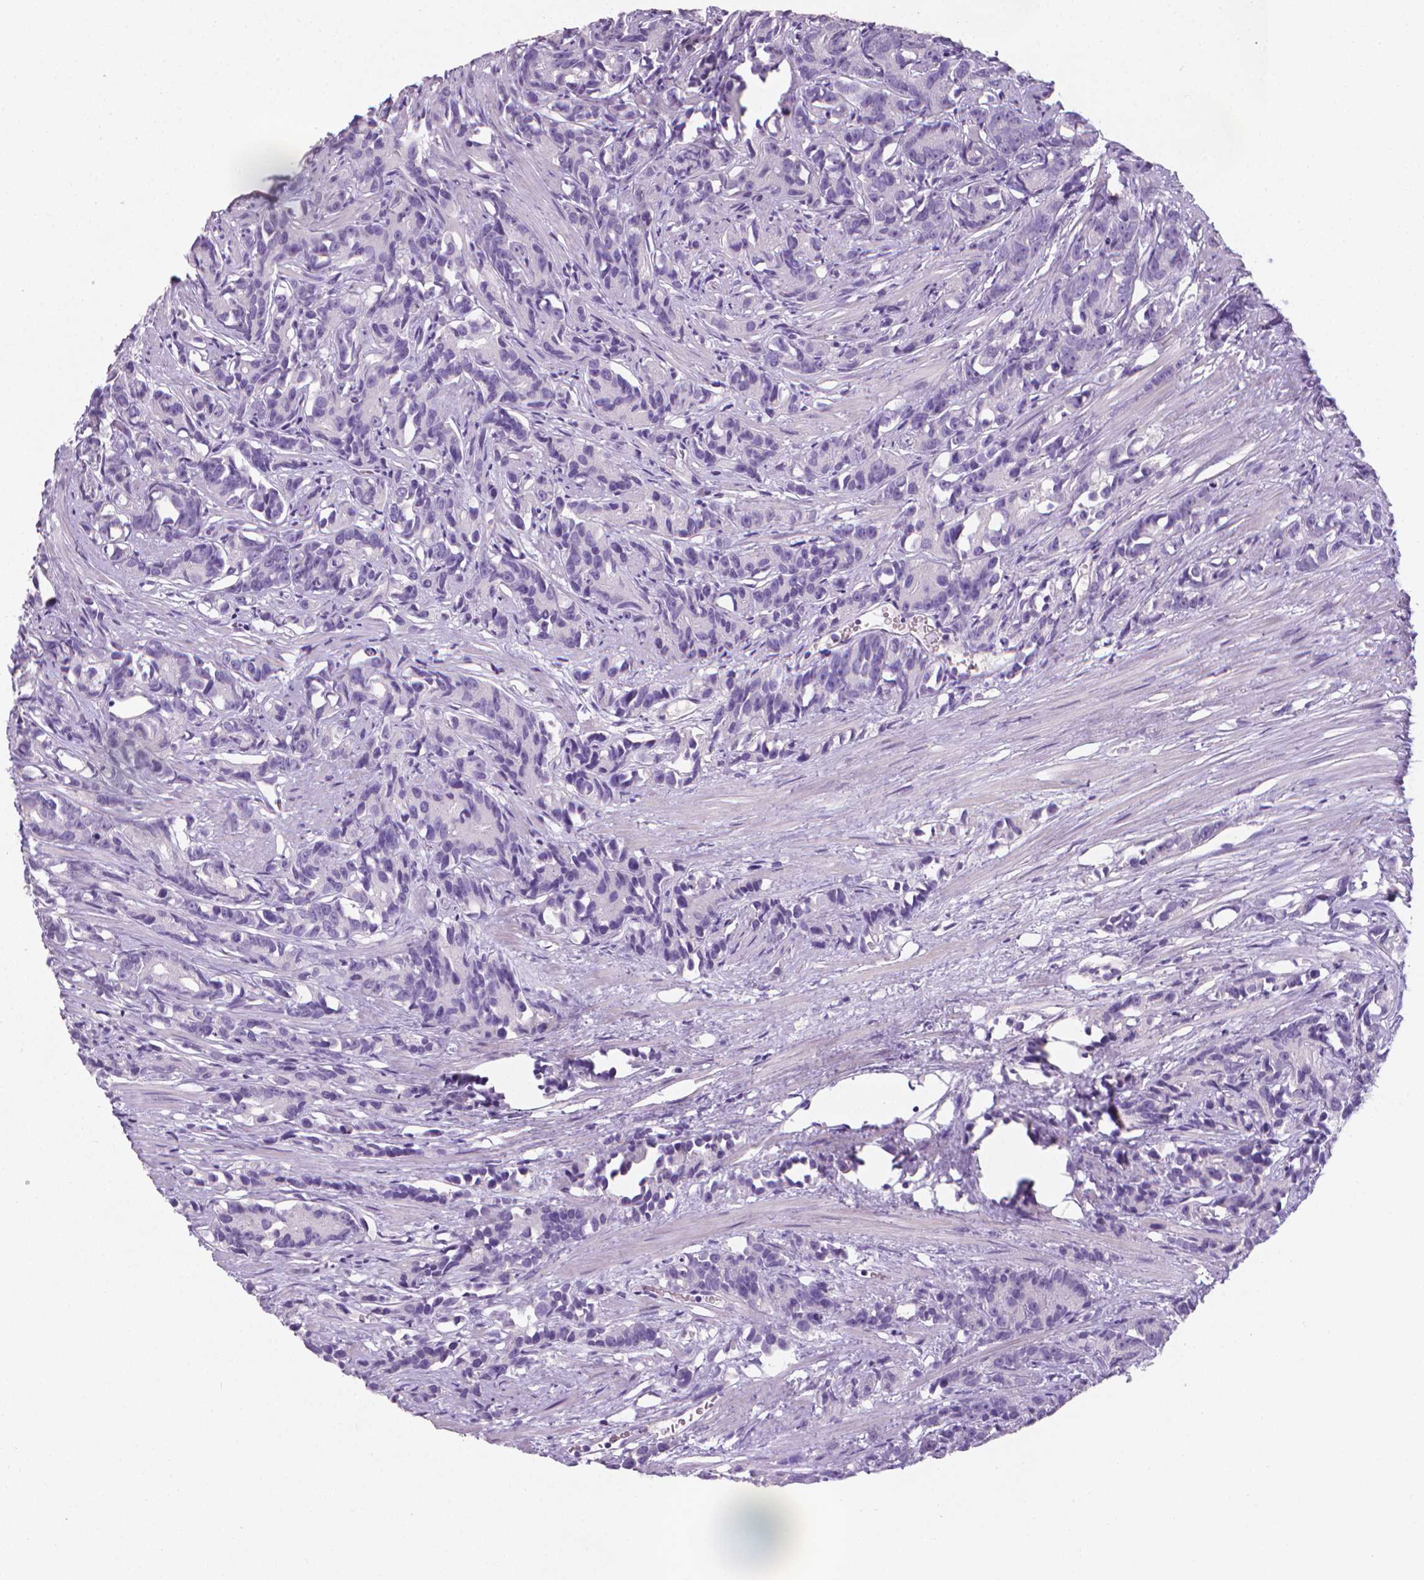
{"staining": {"intensity": "negative", "quantity": "none", "location": "none"}, "tissue": "prostate cancer", "cell_type": "Tumor cells", "image_type": "cancer", "snomed": [{"axis": "morphology", "description": "Adenocarcinoma, High grade"}, {"axis": "topography", "description": "Prostate"}], "caption": "There is no significant expression in tumor cells of adenocarcinoma (high-grade) (prostate).", "gene": "XPNPEP2", "patient": {"sex": "male", "age": 90}}